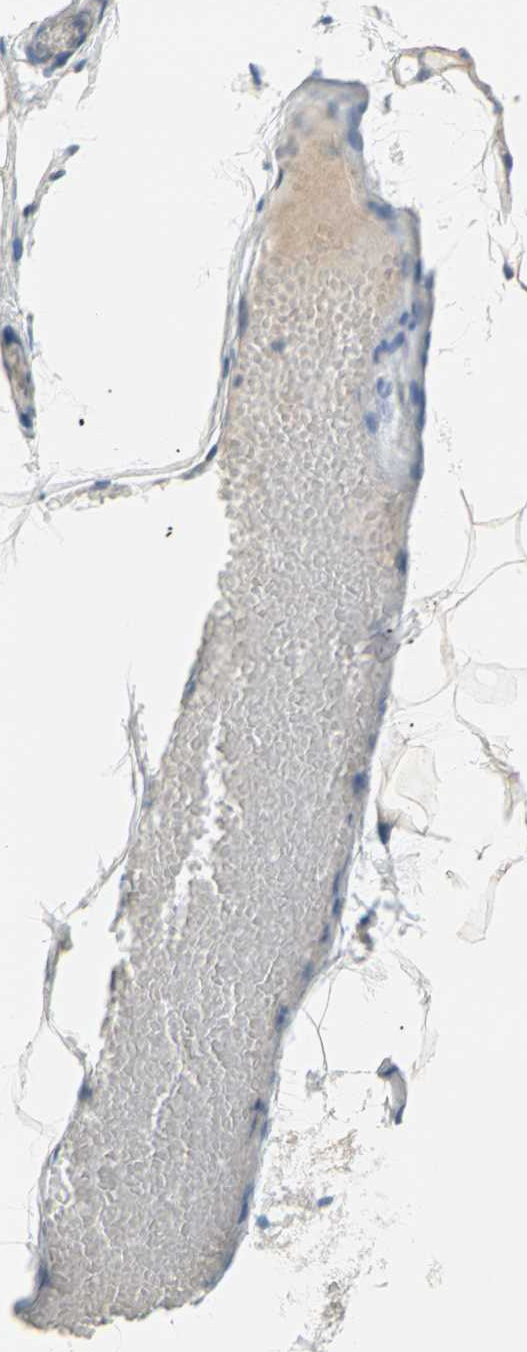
{"staining": {"intensity": "weak", "quantity": "<25%", "location": "cytoplasmic/membranous"}, "tissue": "adipose tissue", "cell_type": "Adipocytes", "image_type": "normal", "snomed": [{"axis": "morphology", "description": "Normal tissue, NOS"}, {"axis": "topography", "description": "Breast"}, {"axis": "topography", "description": "Adipose tissue"}], "caption": "Adipose tissue was stained to show a protein in brown. There is no significant staining in adipocytes. Brightfield microscopy of immunohistochemistry (IHC) stained with DAB (brown) and hematoxylin (blue), captured at high magnification.", "gene": "TMEM163", "patient": {"sex": "female", "age": 25}}